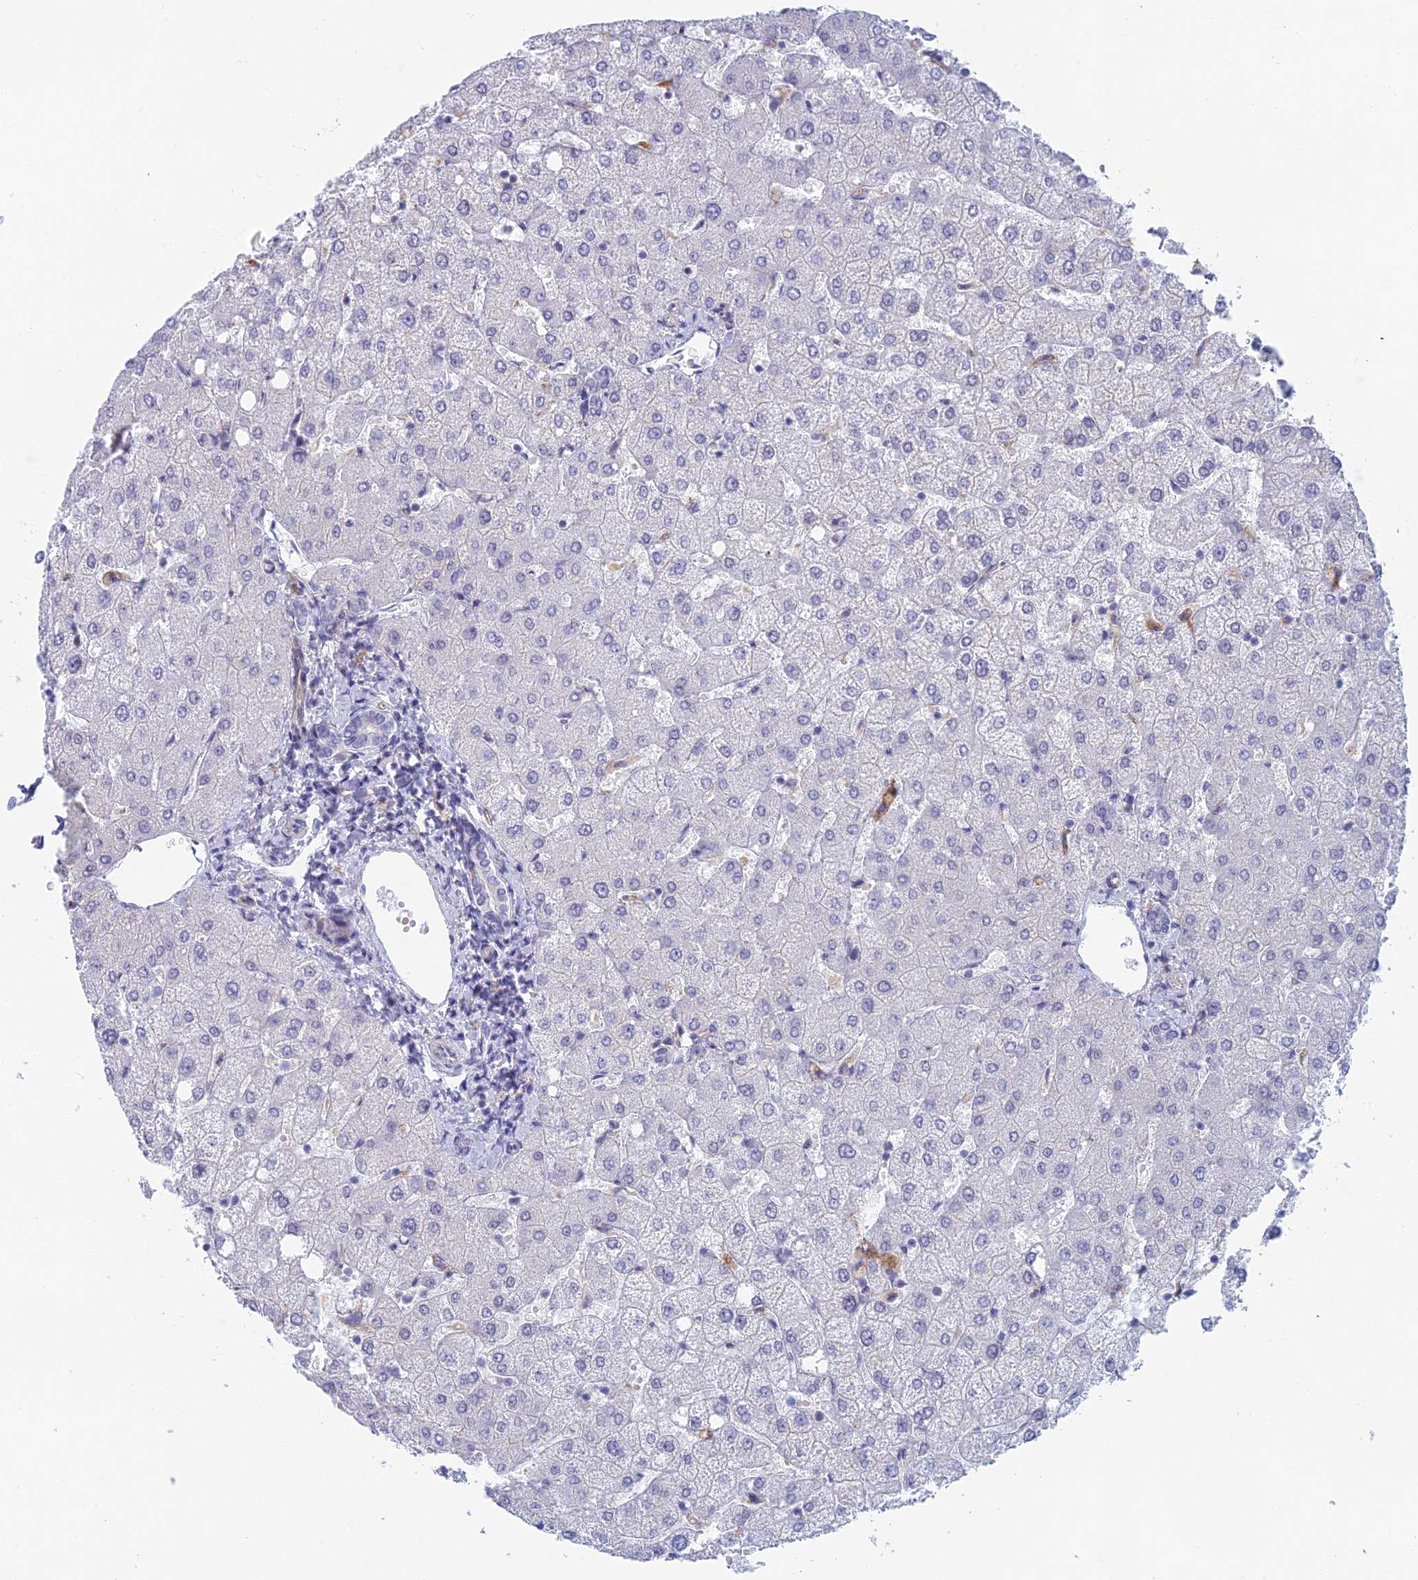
{"staining": {"intensity": "negative", "quantity": "none", "location": "none"}, "tissue": "liver", "cell_type": "Cholangiocytes", "image_type": "normal", "snomed": [{"axis": "morphology", "description": "Normal tissue, NOS"}, {"axis": "topography", "description": "Liver"}], "caption": "Image shows no significant protein positivity in cholangiocytes of benign liver.", "gene": "FERD3L", "patient": {"sex": "female", "age": 54}}